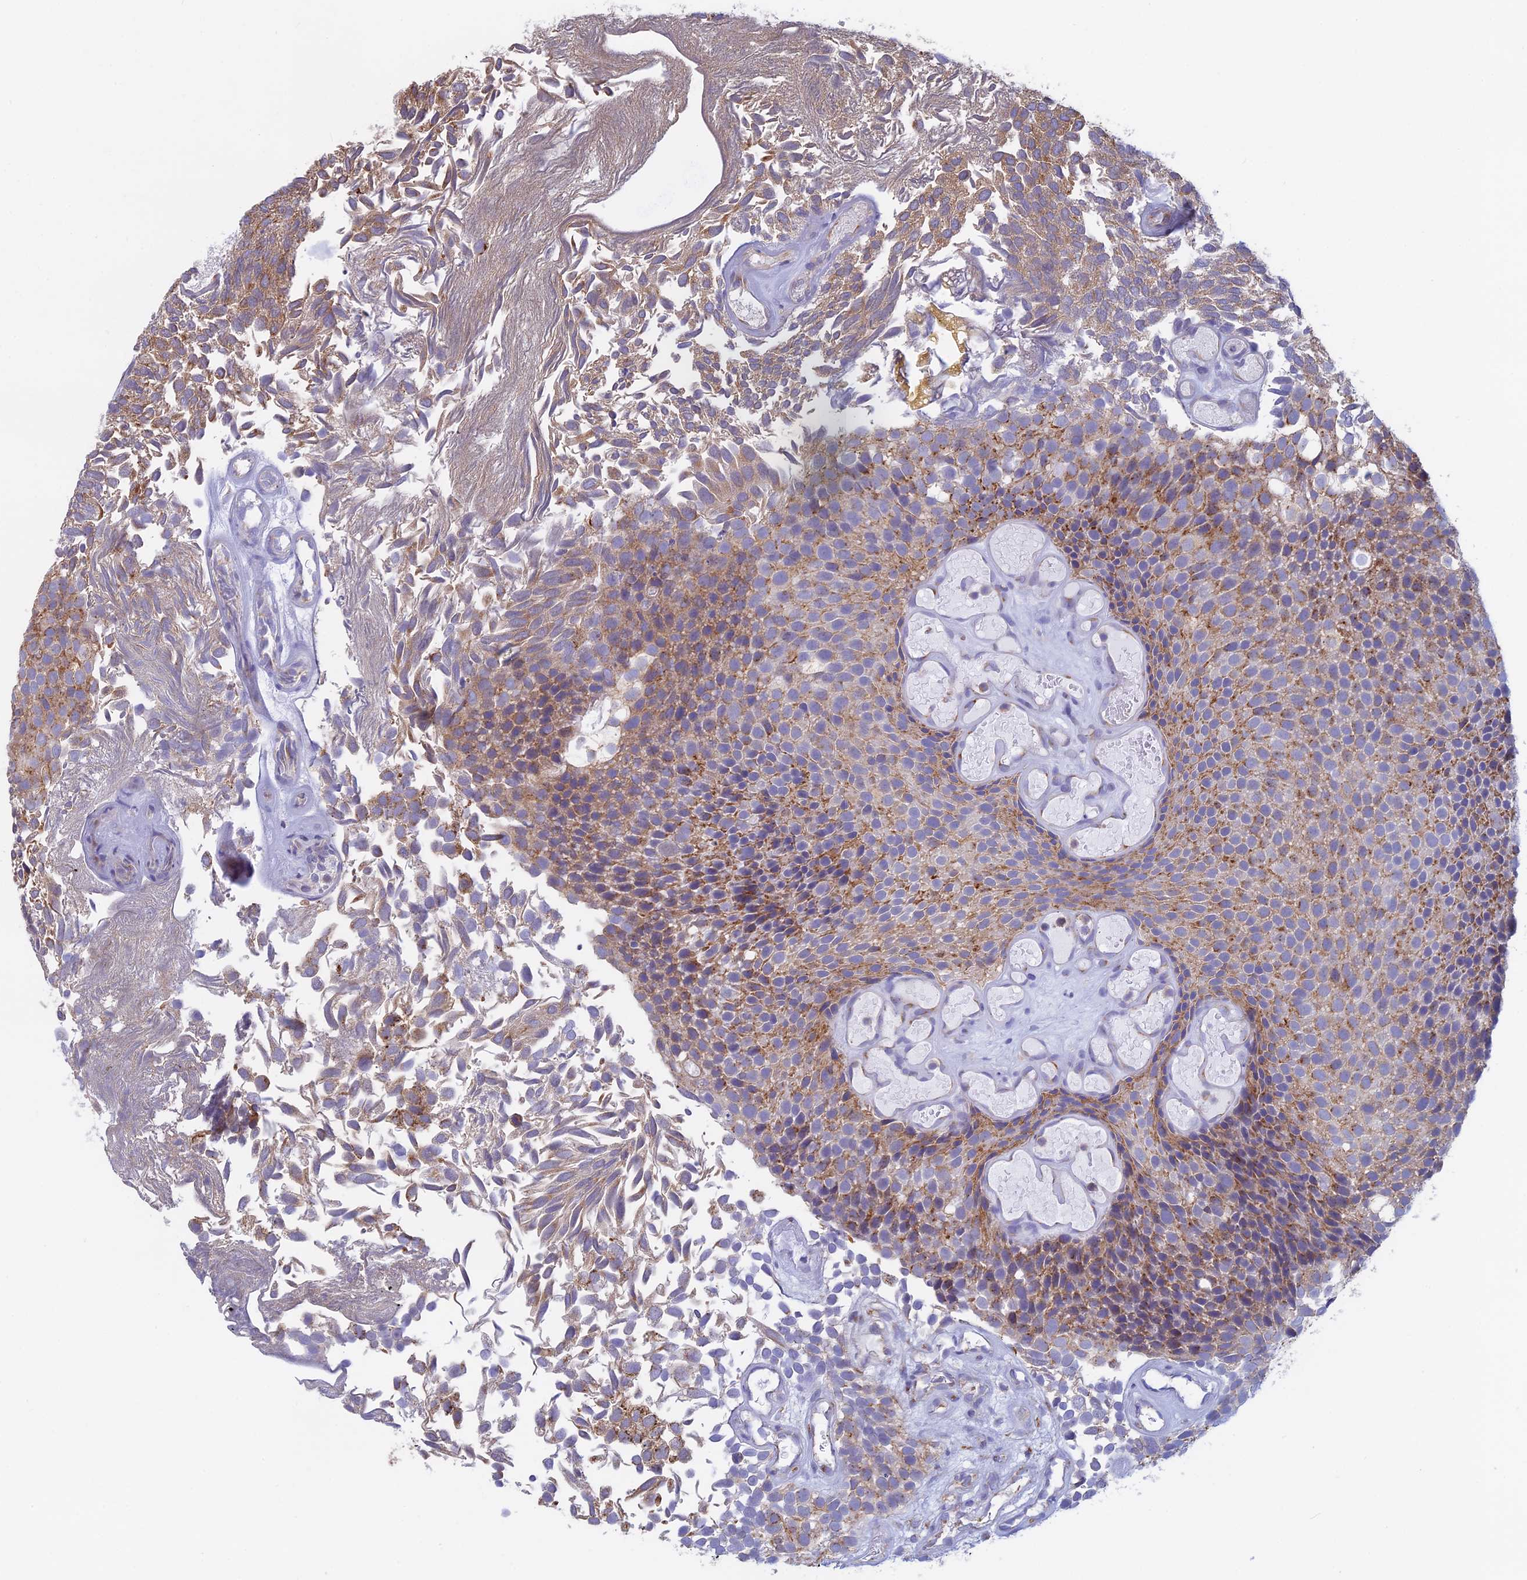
{"staining": {"intensity": "moderate", "quantity": "25%-75%", "location": "cytoplasmic/membranous"}, "tissue": "urothelial cancer", "cell_type": "Tumor cells", "image_type": "cancer", "snomed": [{"axis": "morphology", "description": "Urothelial carcinoma, Low grade"}, {"axis": "topography", "description": "Urinary bladder"}], "caption": "Tumor cells show moderate cytoplasmic/membranous positivity in approximately 25%-75% of cells in low-grade urothelial carcinoma.", "gene": "CLINT1", "patient": {"sex": "male", "age": 89}}